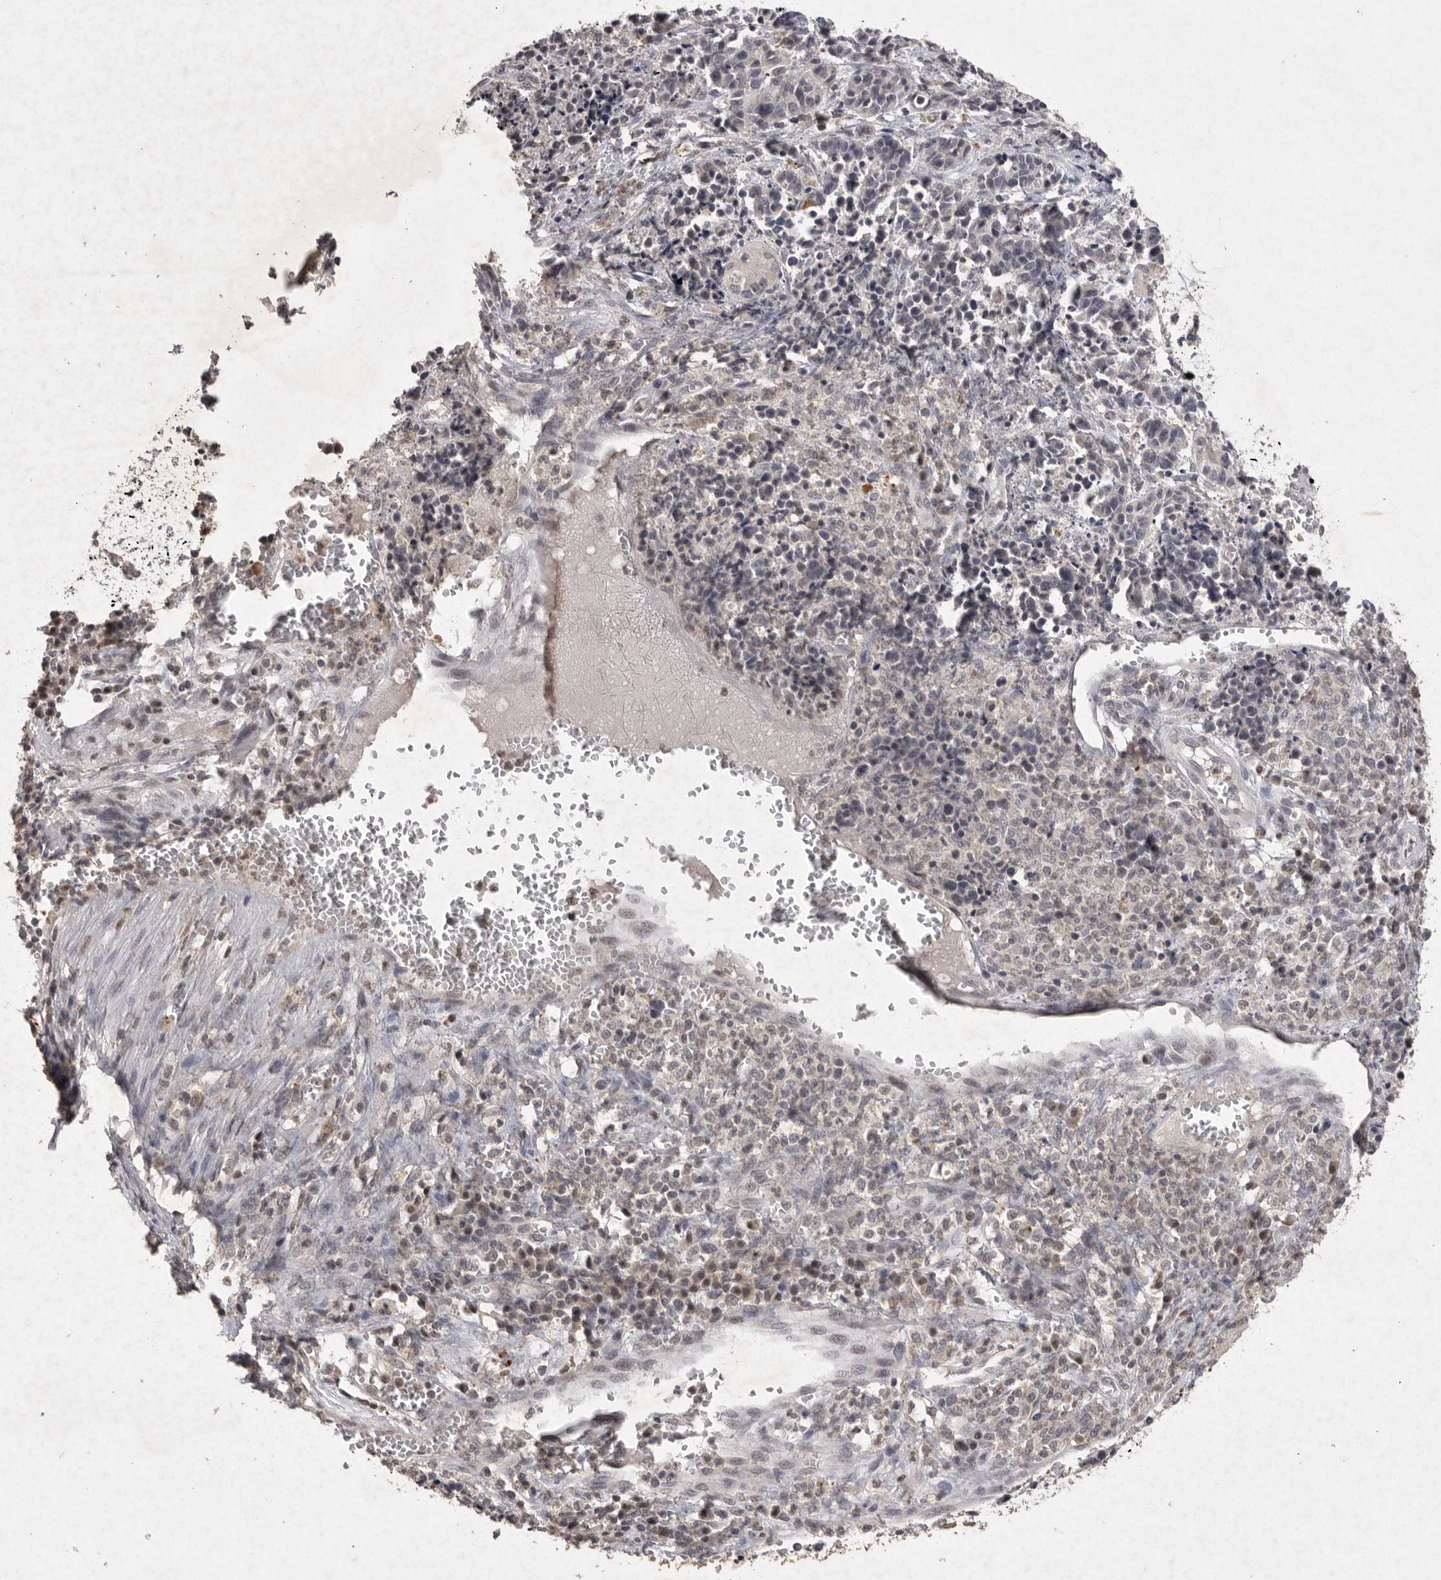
{"staining": {"intensity": "negative", "quantity": "none", "location": "none"}, "tissue": "cervical cancer", "cell_type": "Tumor cells", "image_type": "cancer", "snomed": [{"axis": "morphology", "description": "Normal tissue, NOS"}, {"axis": "morphology", "description": "Squamous cell carcinoma, NOS"}, {"axis": "topography", "description": "Cervix"}], "caption": "An immunohistochemistry micrograph of squamous cell carcinoma (cervical) is shown. There is no staining in tumor cells of squamous cell carcinoma (cervical).", "gene": "APLNR", "patient": {"sex": "female", "age": 35}}